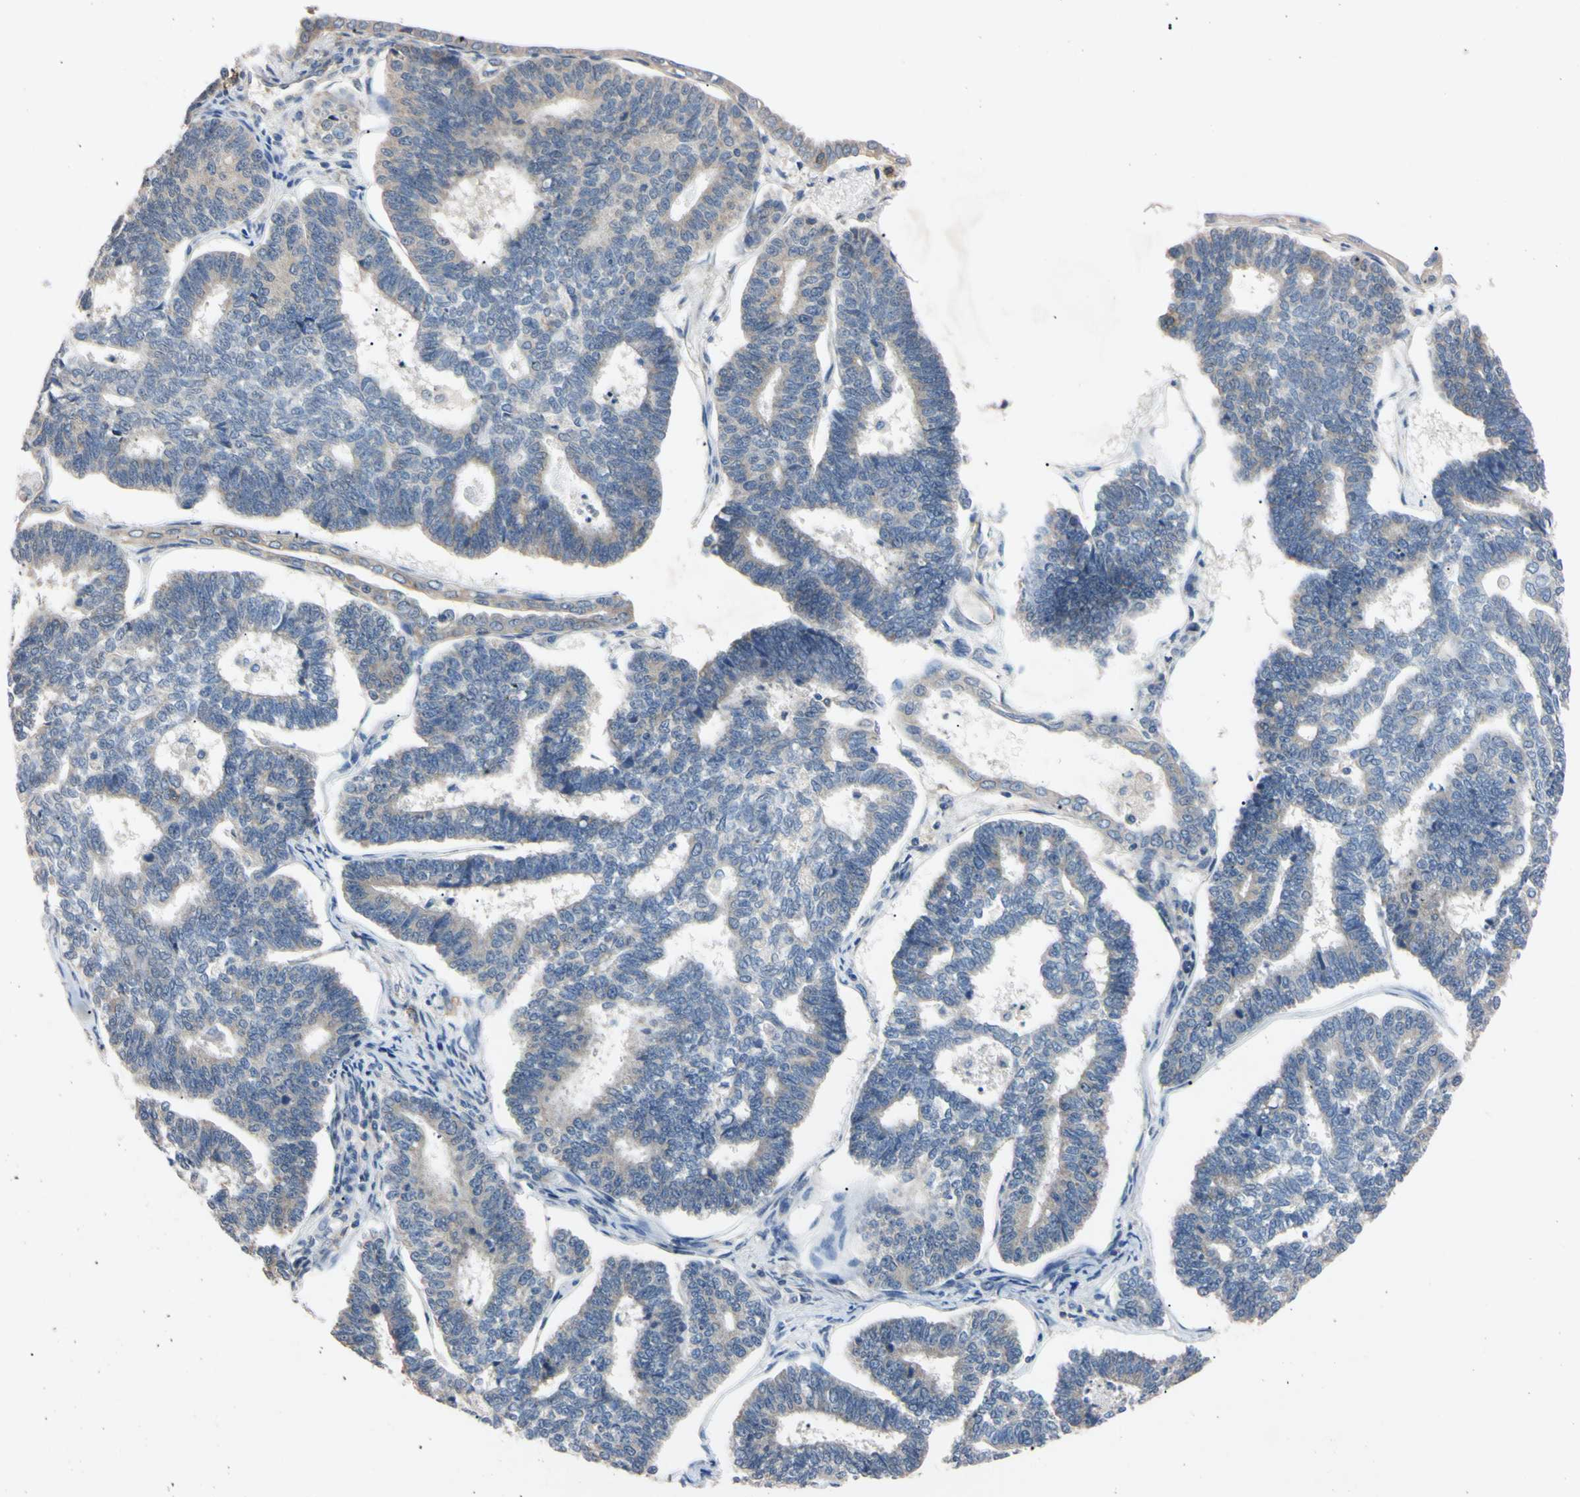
{"staining": {"intensity": "negative", "quantity": "none", "location": "none"}, "tissue": "endometrial cancer", "cell_type": "Tumor cells", "image_type": "cancer", "snomed": [{"axis": "morphology", "description": "Adenocarcinoma, NOS"}, {"axis": "topography", "description": "Endometrium"}], "caption": "The immunohistochemistry photomicrograph has no significant expression in tumor cells of adenocarcinoma (endometrial) tissue. (Brightfield microscopy of DAB (3,3'-diaminobenzidine) IHC at high magnification).", "gene": "PNKD", "patient": {"sex": "female", "age": 70}}